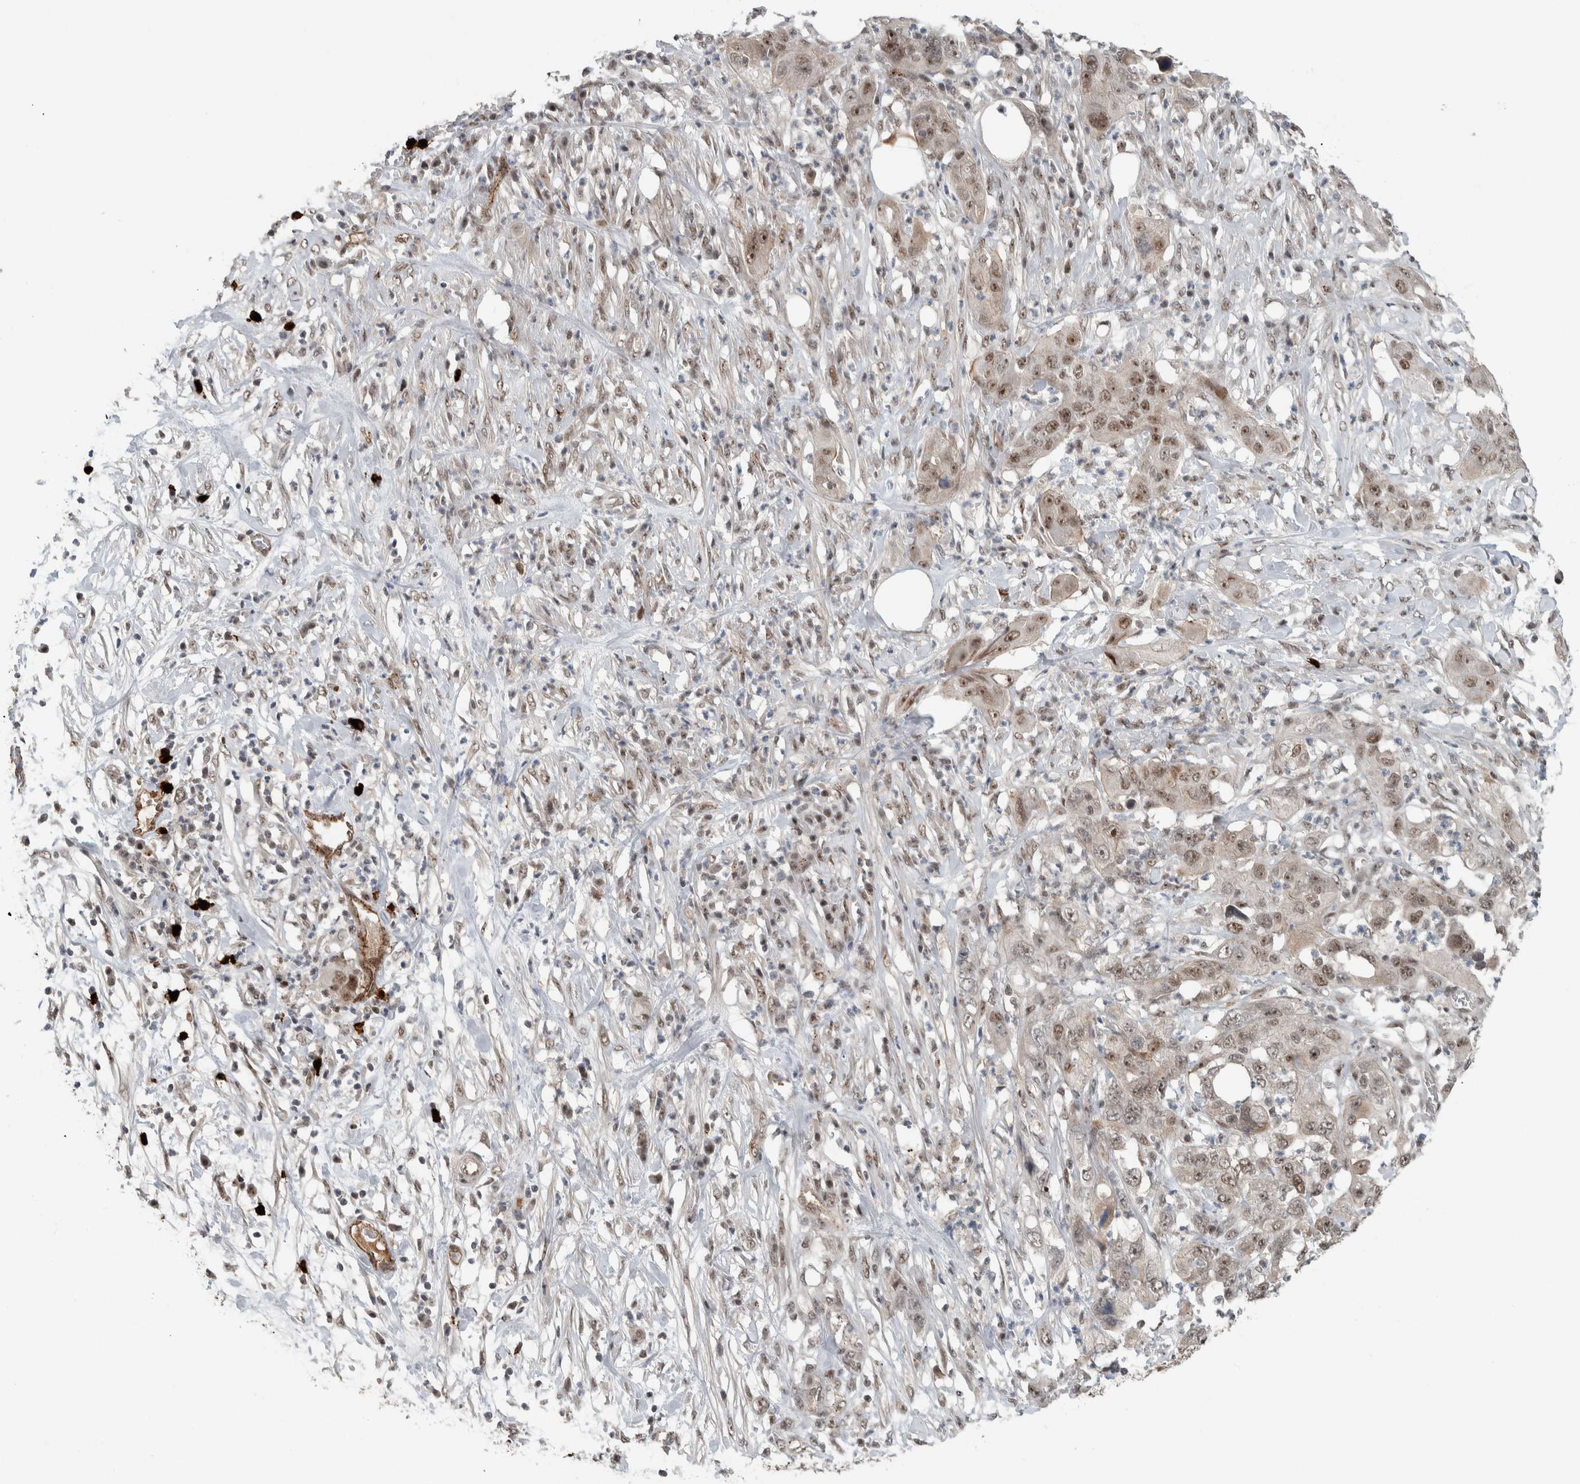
{"staining": {"intensity": "moderate", "quantity": ">75%", "location": "nuclear"}, "tissue": "pancreatic cancer", "cell_type": "Tumor cells", "image_type": "cancer", "snomed": [{"axis": "morphology", "description": "Adenocarcinoma, NOS"}, {"axis": "topography", "description": "Pancreas"}], "caption": "Moderate nuclear expression for a protein is seen in about >75% of tumor cells of adenocarcinoma (pancreatic) using immunohistochemistry.", "gene": "ZFP91", "patient": {"sex": "female", "age": 78}}